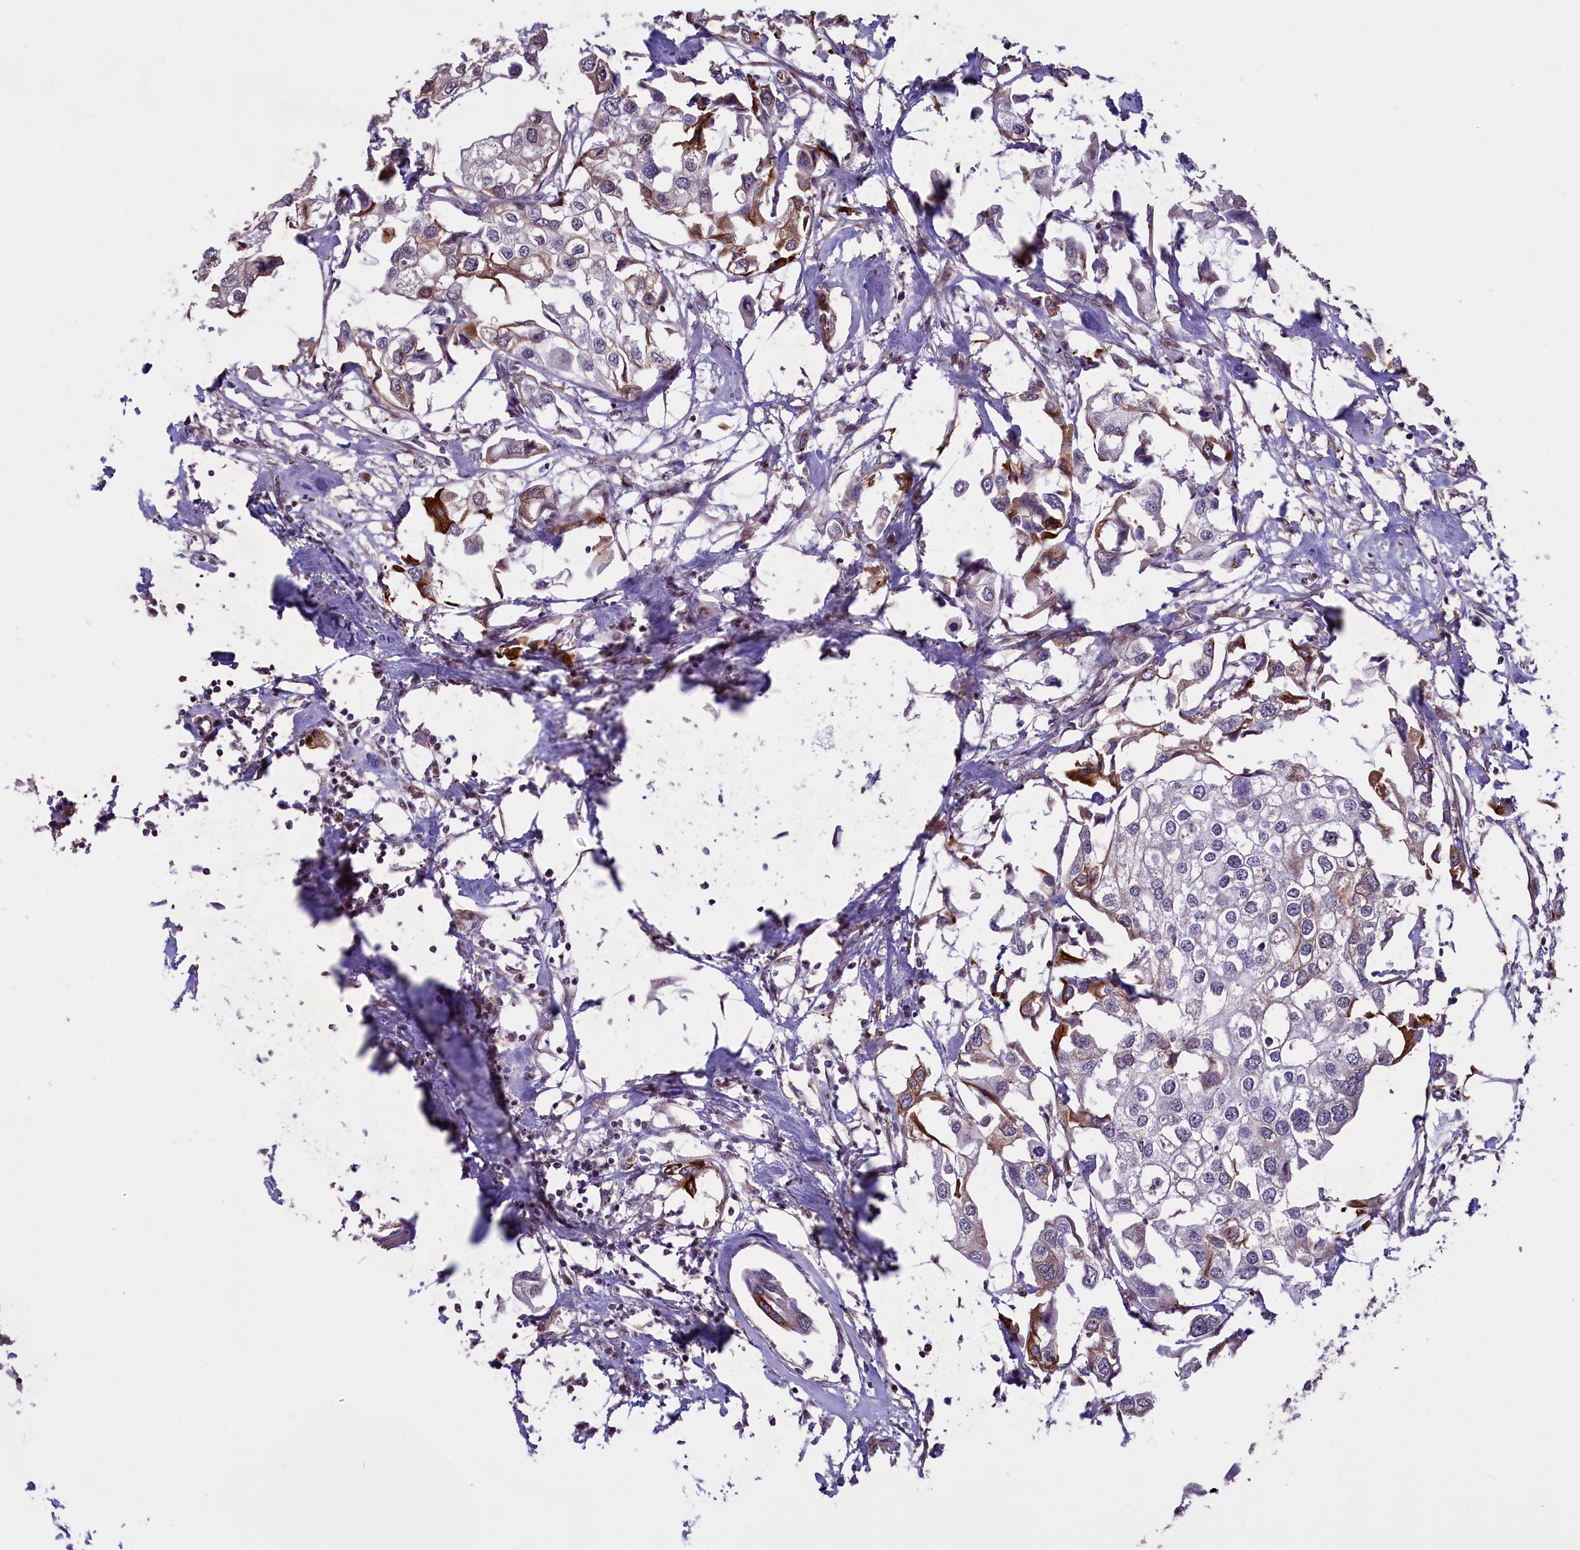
{"staining": {"intensity": "negative", "quantity": "none", "location": "none"}, "tissue": "urothelial cancer", "cell_type": "Tumor cells", "image_type": "cancer", "snomed": [{"axis": "morphology", "description": "Urothelial carcinoma, High grade"}, {"axis": "topography", "description": "Urinary bladder"}], "caption": "Protein analysis of urothelial carcinoma (high-grade) shows no significant staining in tumor cells.", "gene": "SHFL", "patient": {"sex": "male", "age": 64}}